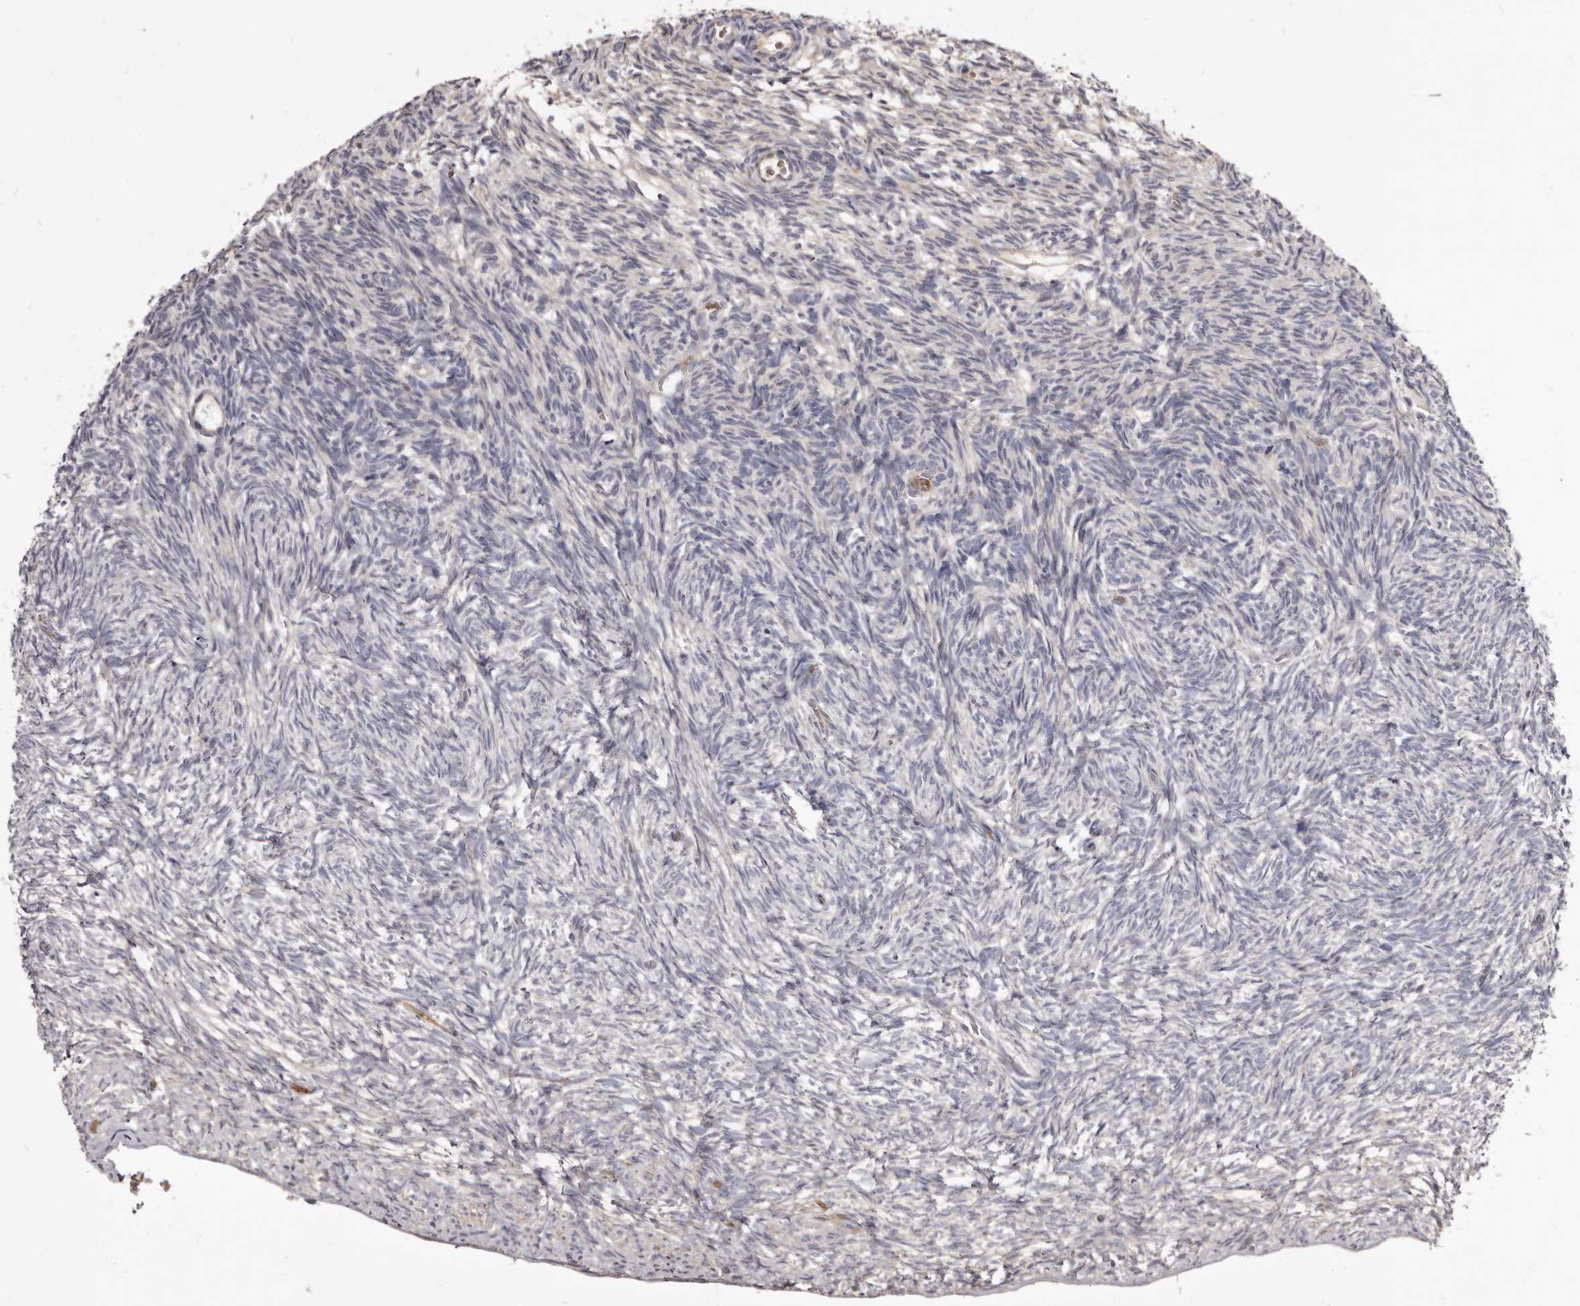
{"staining": {"intensity": "negative", "quantity": "none", "location": "none"}, "tissue": "ovary", "cell_type": "Ovarian stroma cells", "image_type": "normal", "snomed": [{"axis": "morphology", "description": "Normal tissue, NOS"}, {"axis": "topography", "description": "Ovary"}], "caption": "The immunohistochemistry (IHC) photomicrograph has no significant expression in ovarian stroma cells of ovary.", "gene": "FAS", "patient": {"sex": "female", "age": 34}}